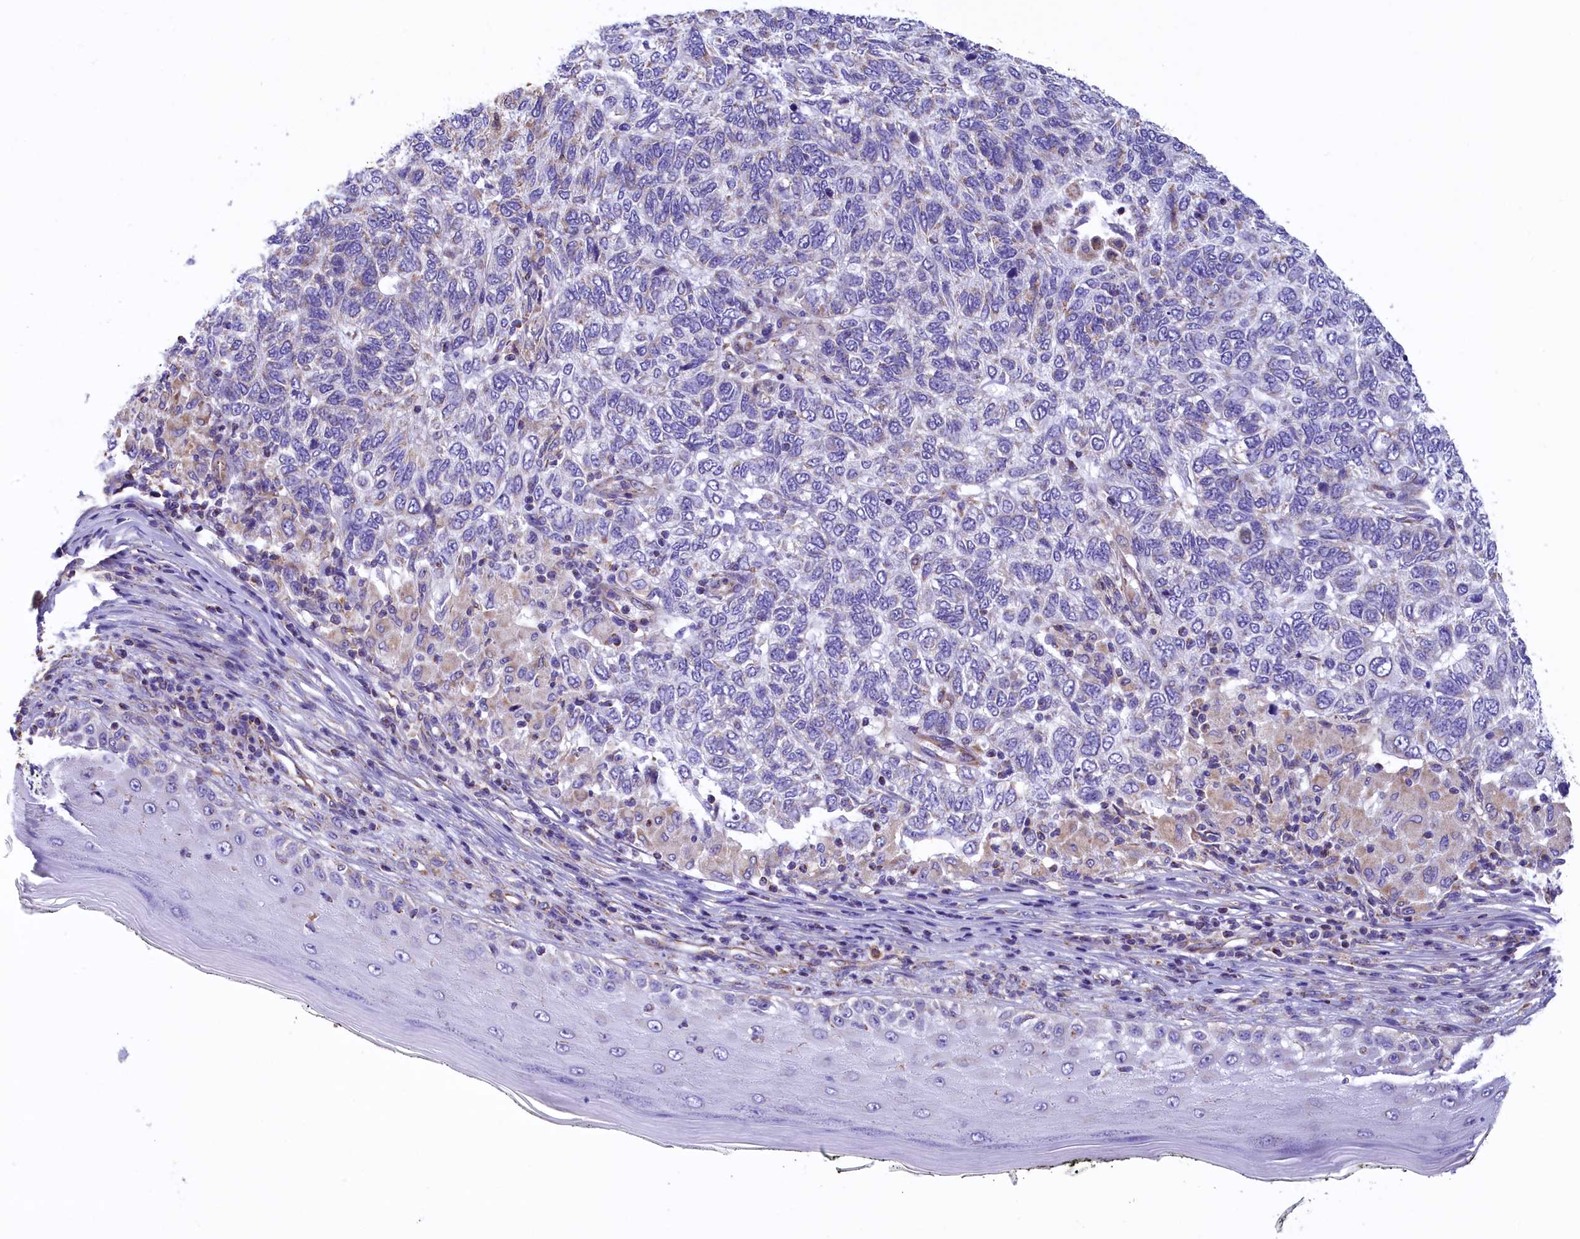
{"staining": {"intensity": "negative", "quantity": "none", "location": "none"}, "tissue": "skin cancer", "cell_type": "Tumor cells", "image_type": "cancer", "snomed": [{"axis": "morphology", "description": "Basal cell carcinoma"}, {"axis": "topography", "description": "Skin"}], "caption": "Image shows no protein positivity in tumor cells of skin cancer (basal cell carcinoma) tissue.", "gene": "GATB", "patient": {"sex": "female", "age": 65}}